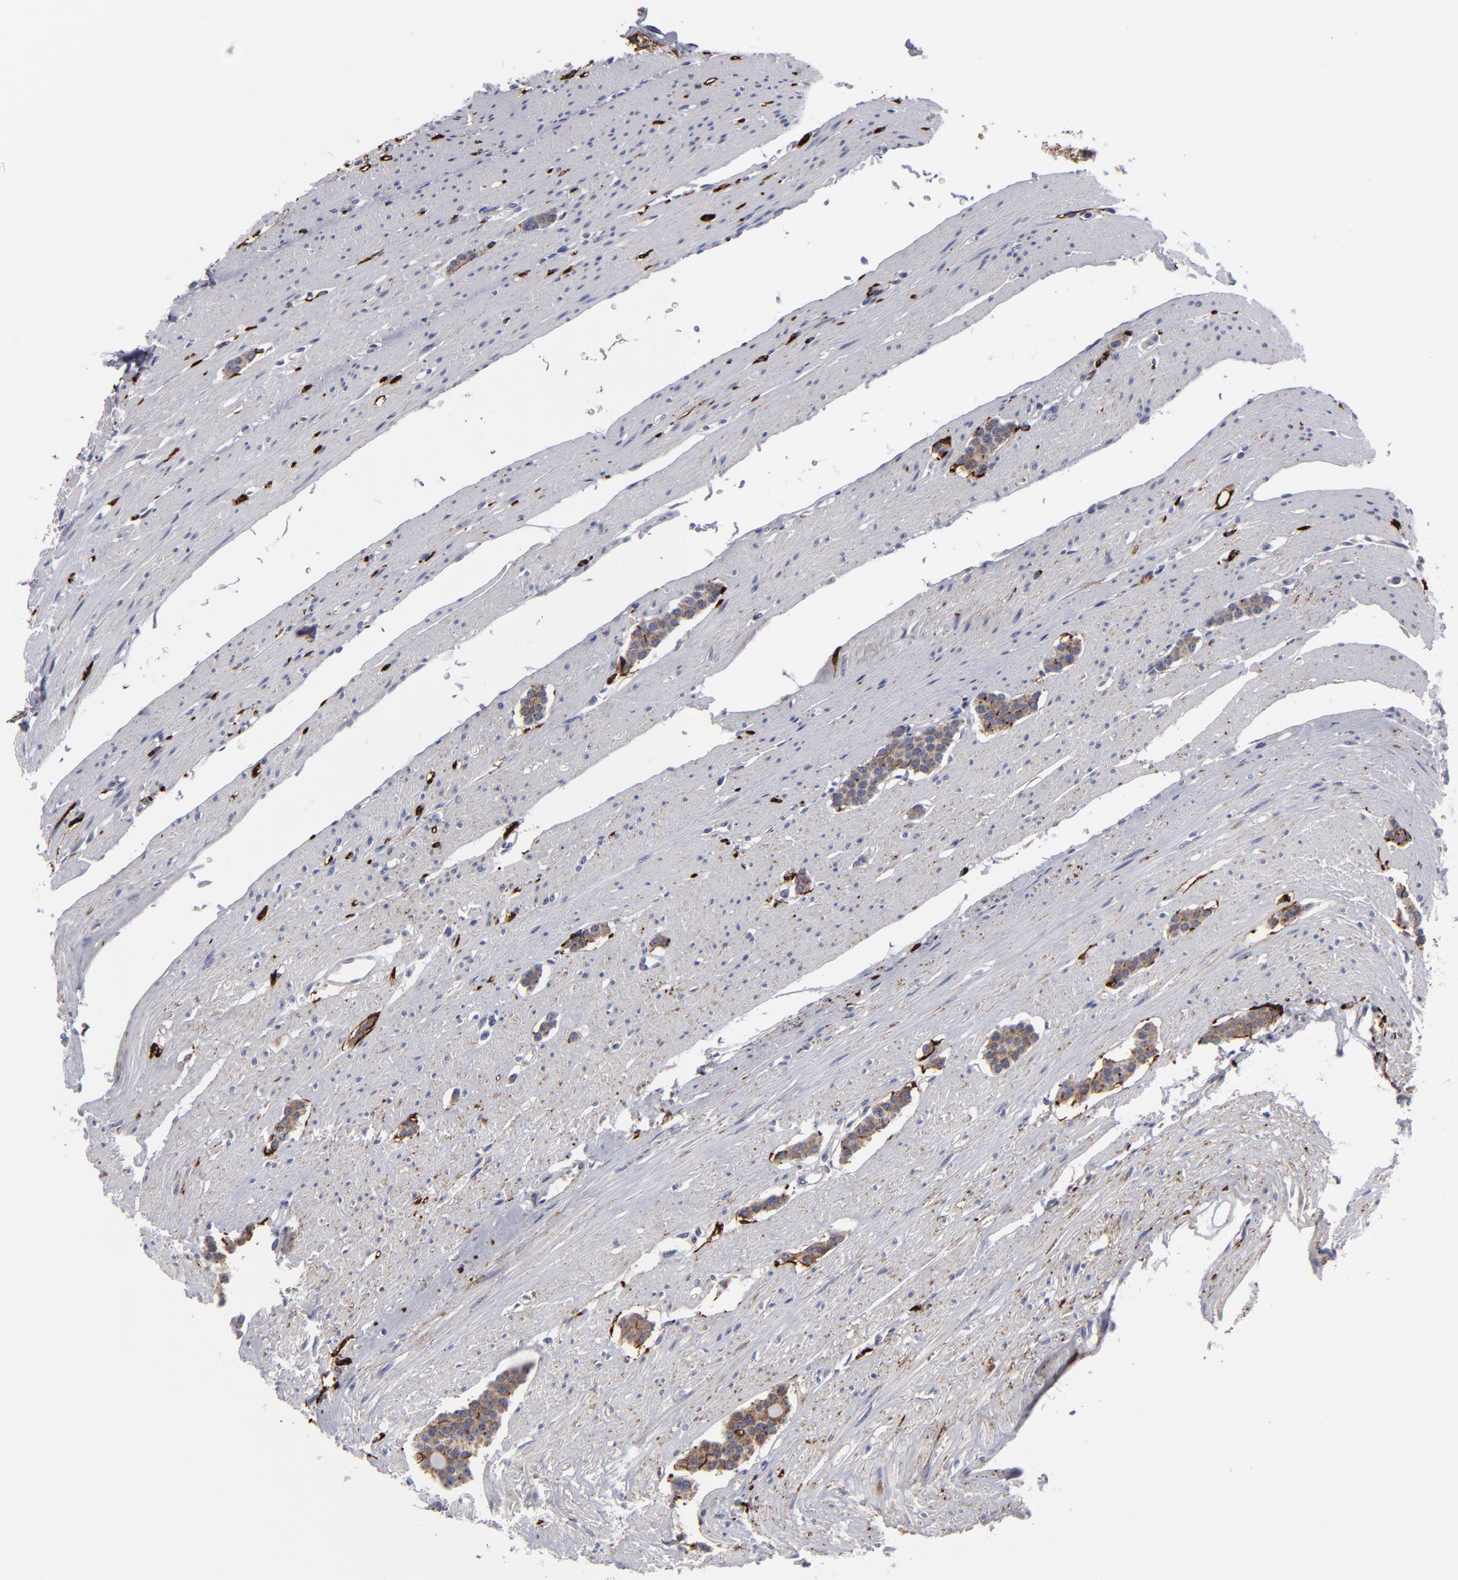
{"staining": {"intensity": "weak", "quantity": "25%-75%", "location": "cytoplasmic/membranous"}, "tissue": "carcinoid", "cell_type": "Tumor cells", "image_type": "cancer", "snomed": [{"axis": "morphology", "description": "Carcinoid, malignant, NOS"}, {"axis": "topography", "description": "Small intestine"}], "caption": "Protein expression analysis of carcinoid displays weak cytoplasmic/membranous staining in about 25%-75% of tumor cells. (DAB (3,3'-diaminobenzidine) IHC with brightfield microscopy, high magnification).", "gene": "ALCAM", "patient": {"sex": "male", "age": 60}}